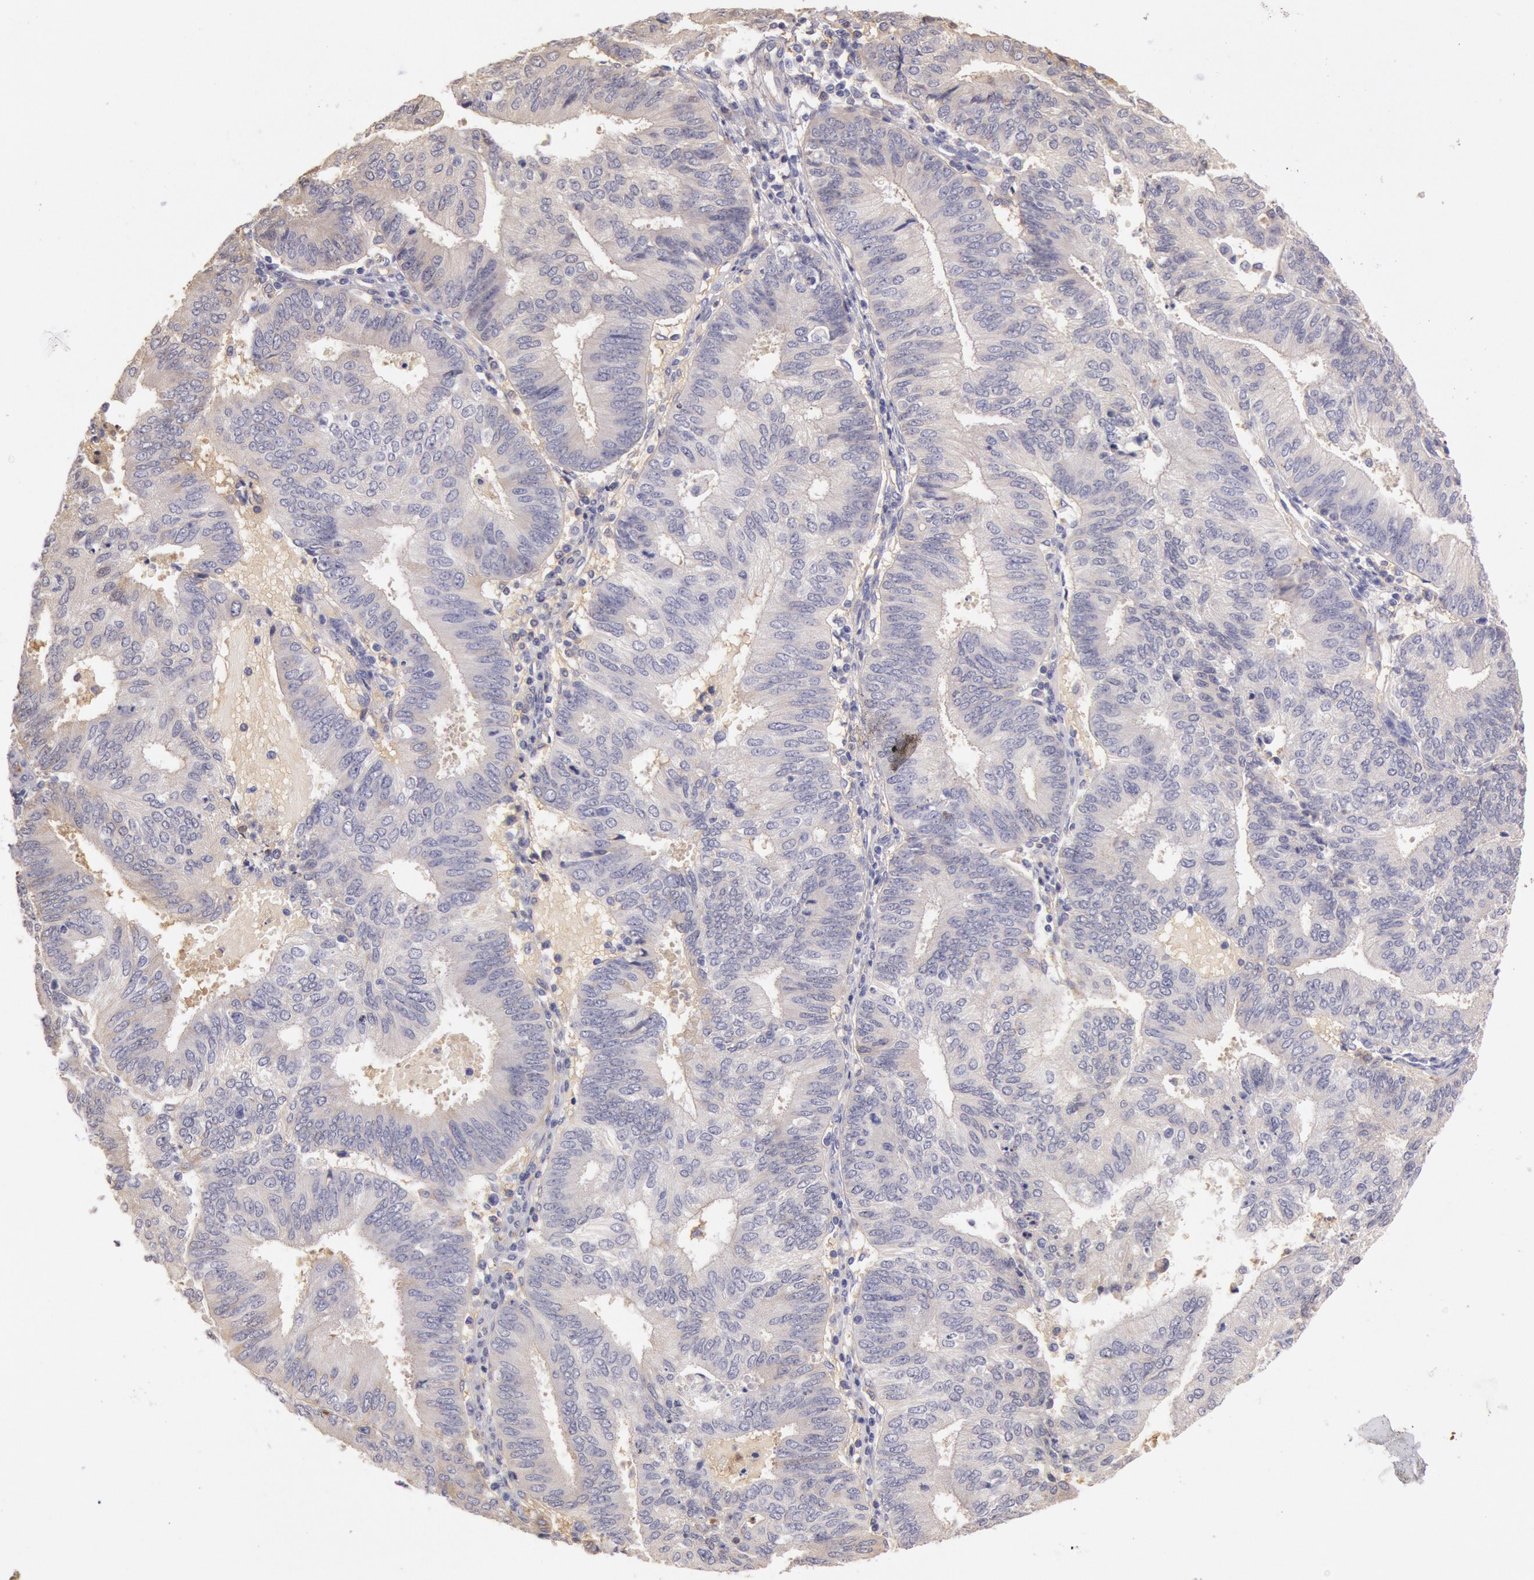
{"staining": {"intensity": "negative", "quantity": "none", "location": "none"}, "tissue": "endometrial cancer", "cell_type": "Tumor cells", "image_type": "cancer", "snomed": [{"axis": "morphology", "description": "Adenocarcinoma, NOS"}, {"axis": "topography", "description": "Endometrium"}], "caption": "IHC of endometrial adenocarcinoma reveals no positivity in tumor cells.", "gene": "C1R", "patient": {"sex": "female", "age": 55}}